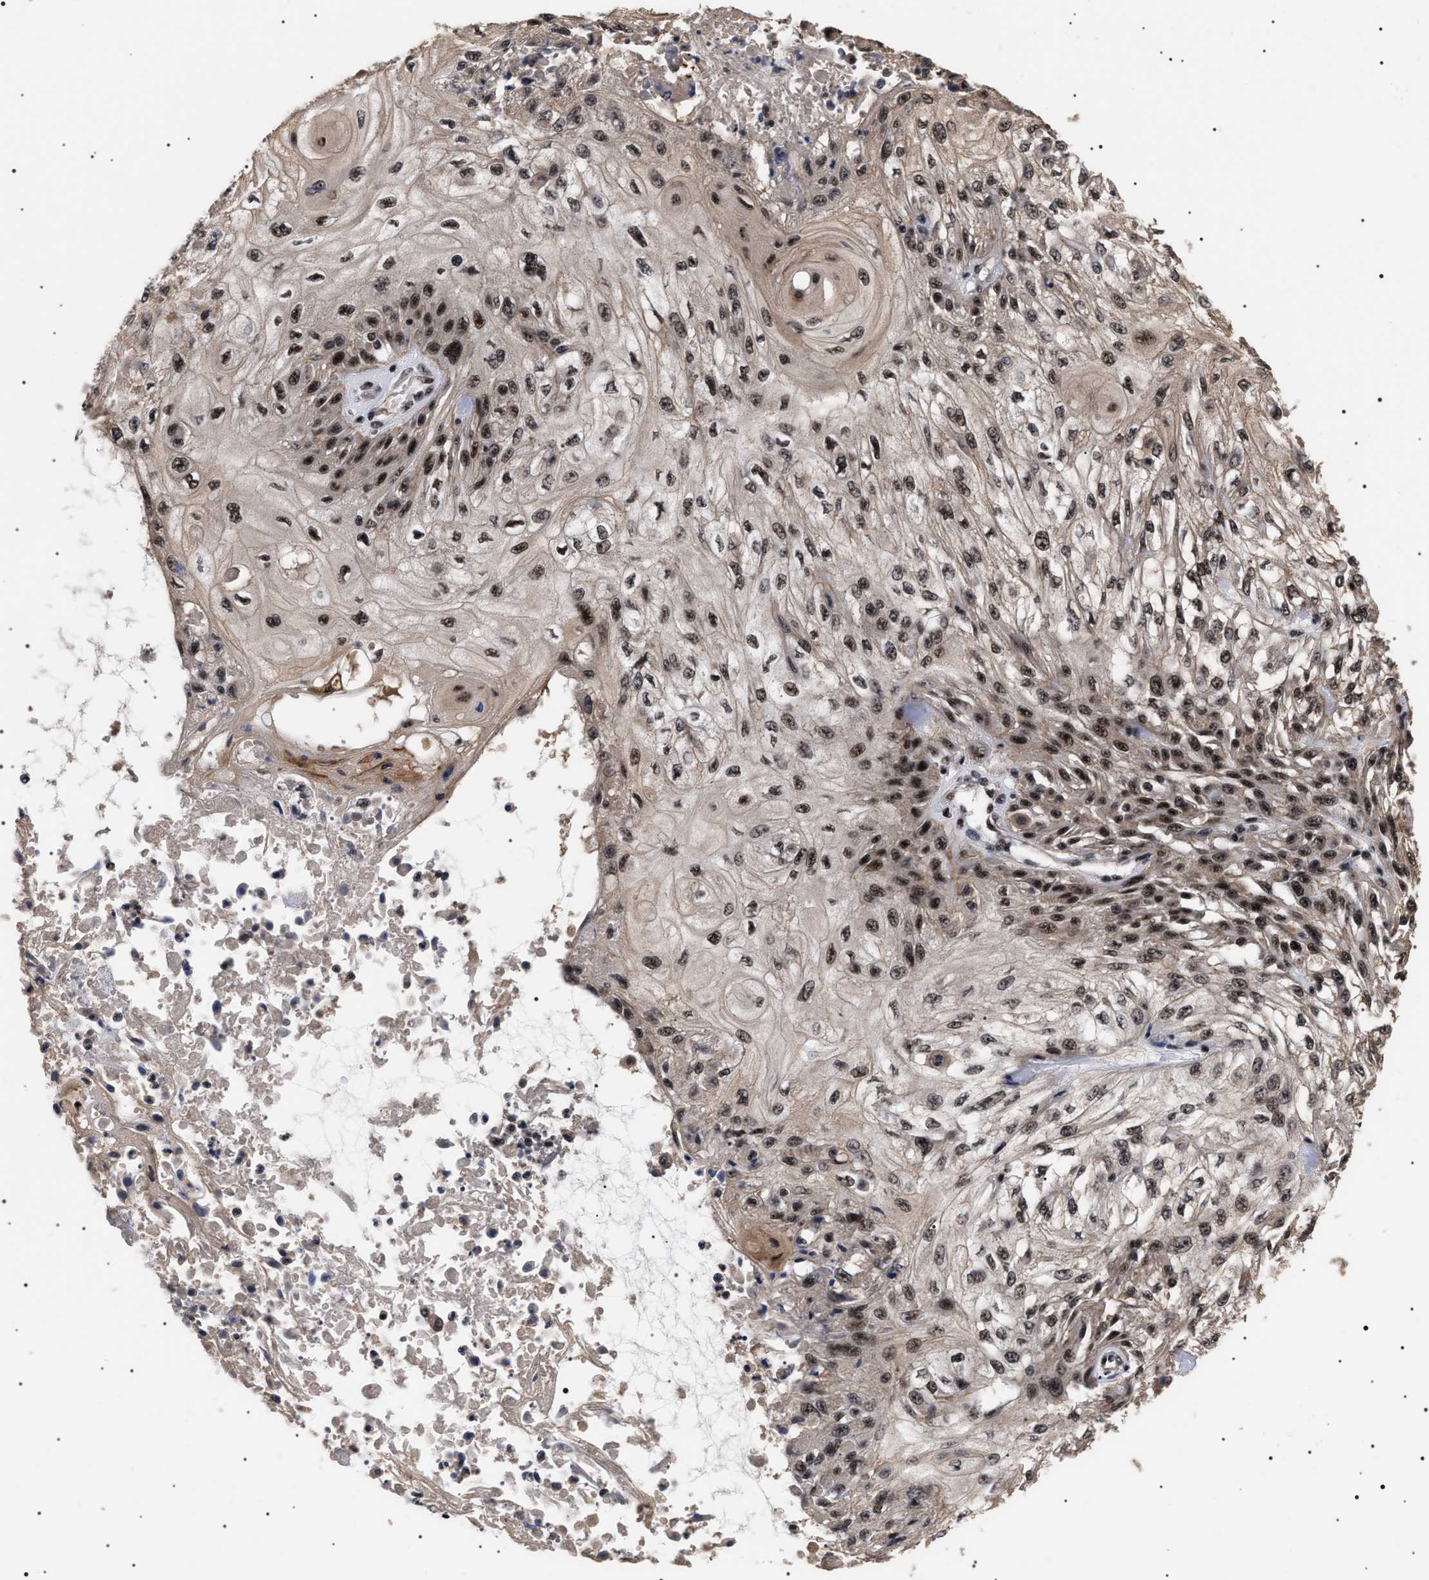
{"staining": {"intensity": "moderate", "quantity": ">75%", "location": "nuclear"}, "tissue": "skin cancer", "cell_type": "Tumor cells", "image_type": "cancer", "snomed": [{"axis": "morphology", "description": "Squamous cell carcinoma, NOS"}, {"axis": "morphology", "description": "Squamous cell carcinoma, metastatic, NOS"}, {"axis": "topography", "description": "Skin"}, {"axis": "topography", "description": "Lymph node"}], "caption": "Immunohistochemical staining of skin squamous cell carcinoma demonstrates medium levels of moderate nuclear protein expression in about >75% of tumor cells.", "gene": "CAAP1", "patient": {"sex": "male", "age": 75}}